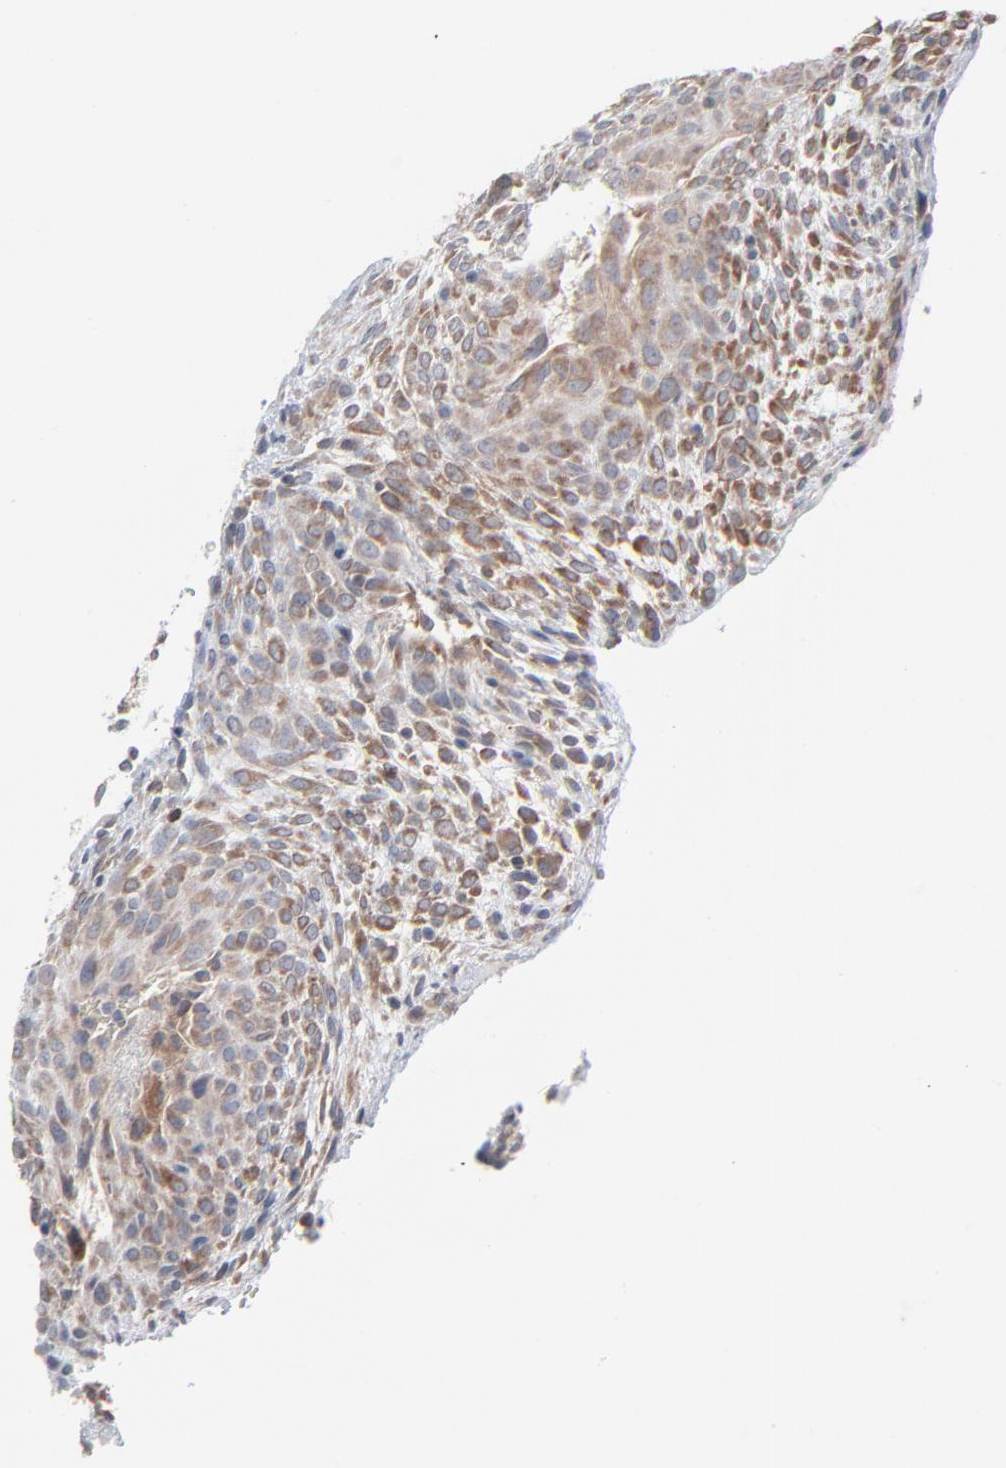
{"staining": {"intensity": "moderate", "quantity": ">75%", "location": "cytoplasmic/membranous"}, "tissue": "glioma", "cell_type": "Tumor cells", "image_type": "cancer", "snomed": [{"axis": "morphology", "description": "Glioma, malignant, High grade"}, {"axis": "topography", "description": "Cerebral cortex"}], "caption": "Malignant glioma (high-grade) tissue displays moderate cytoplasmic/membranous expression in about >75% of tumor cells", "gene": "KDSR", "patient": {"sex": "female", "age": 55}}